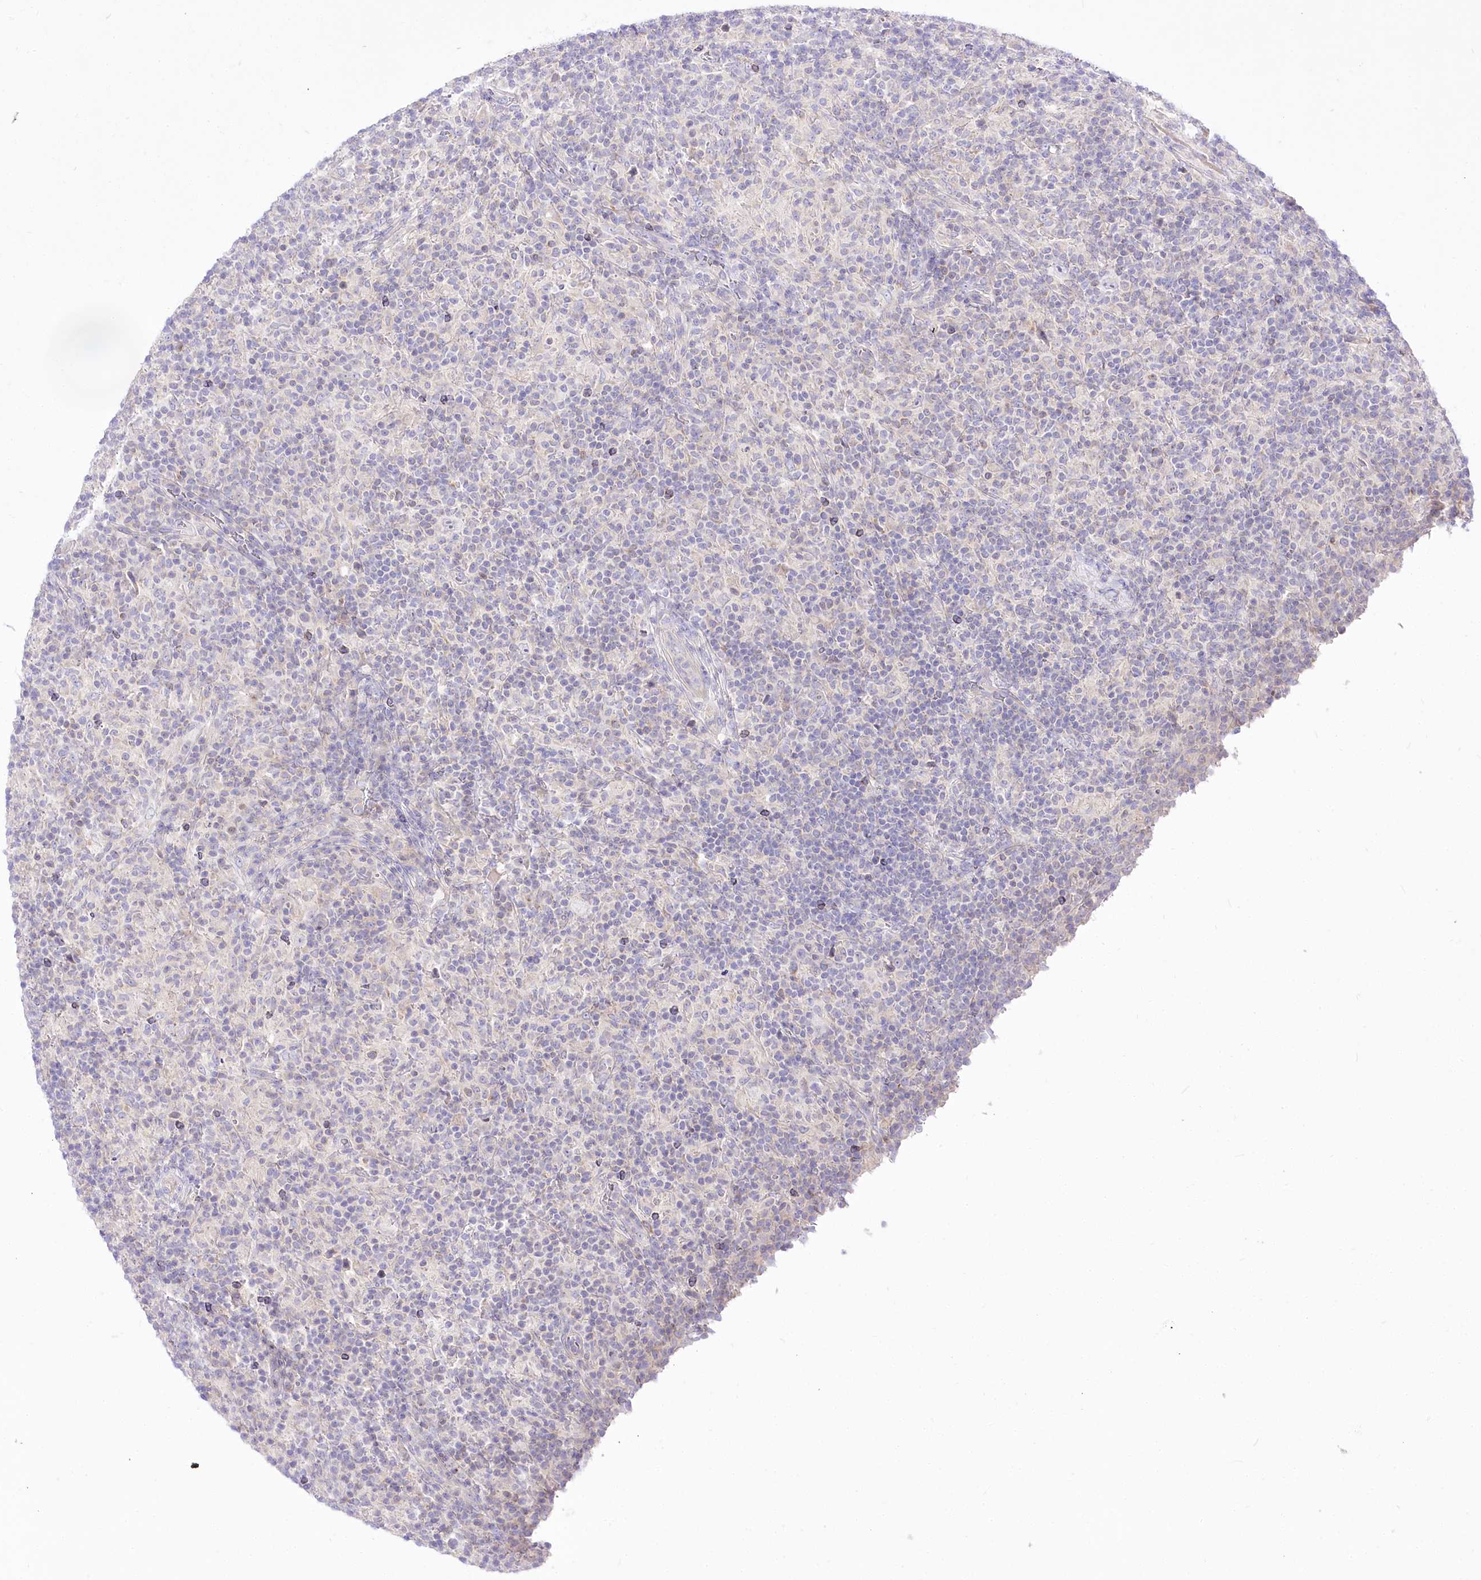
{"staining": {"intensity": "negative", "quantity": "none", "location": "none"}, "tissue": "lymphoma", "cell_type": "Tumor cells", "image_type": "cancer", "snomed": [{"axis": "morphology", "description": "Hodgkin's disease, NOS"}, {"axis": "topography", "description": "Lymph node"}], "caption": "High magnification brightfield microscopy of Hodgkin's disease stained with DAB (brown) and counterstained with hematoxylin (blue): tumor cells show no significant staining.", "gene": "HELT", "patient": {"sex": "male", "age": 70}}